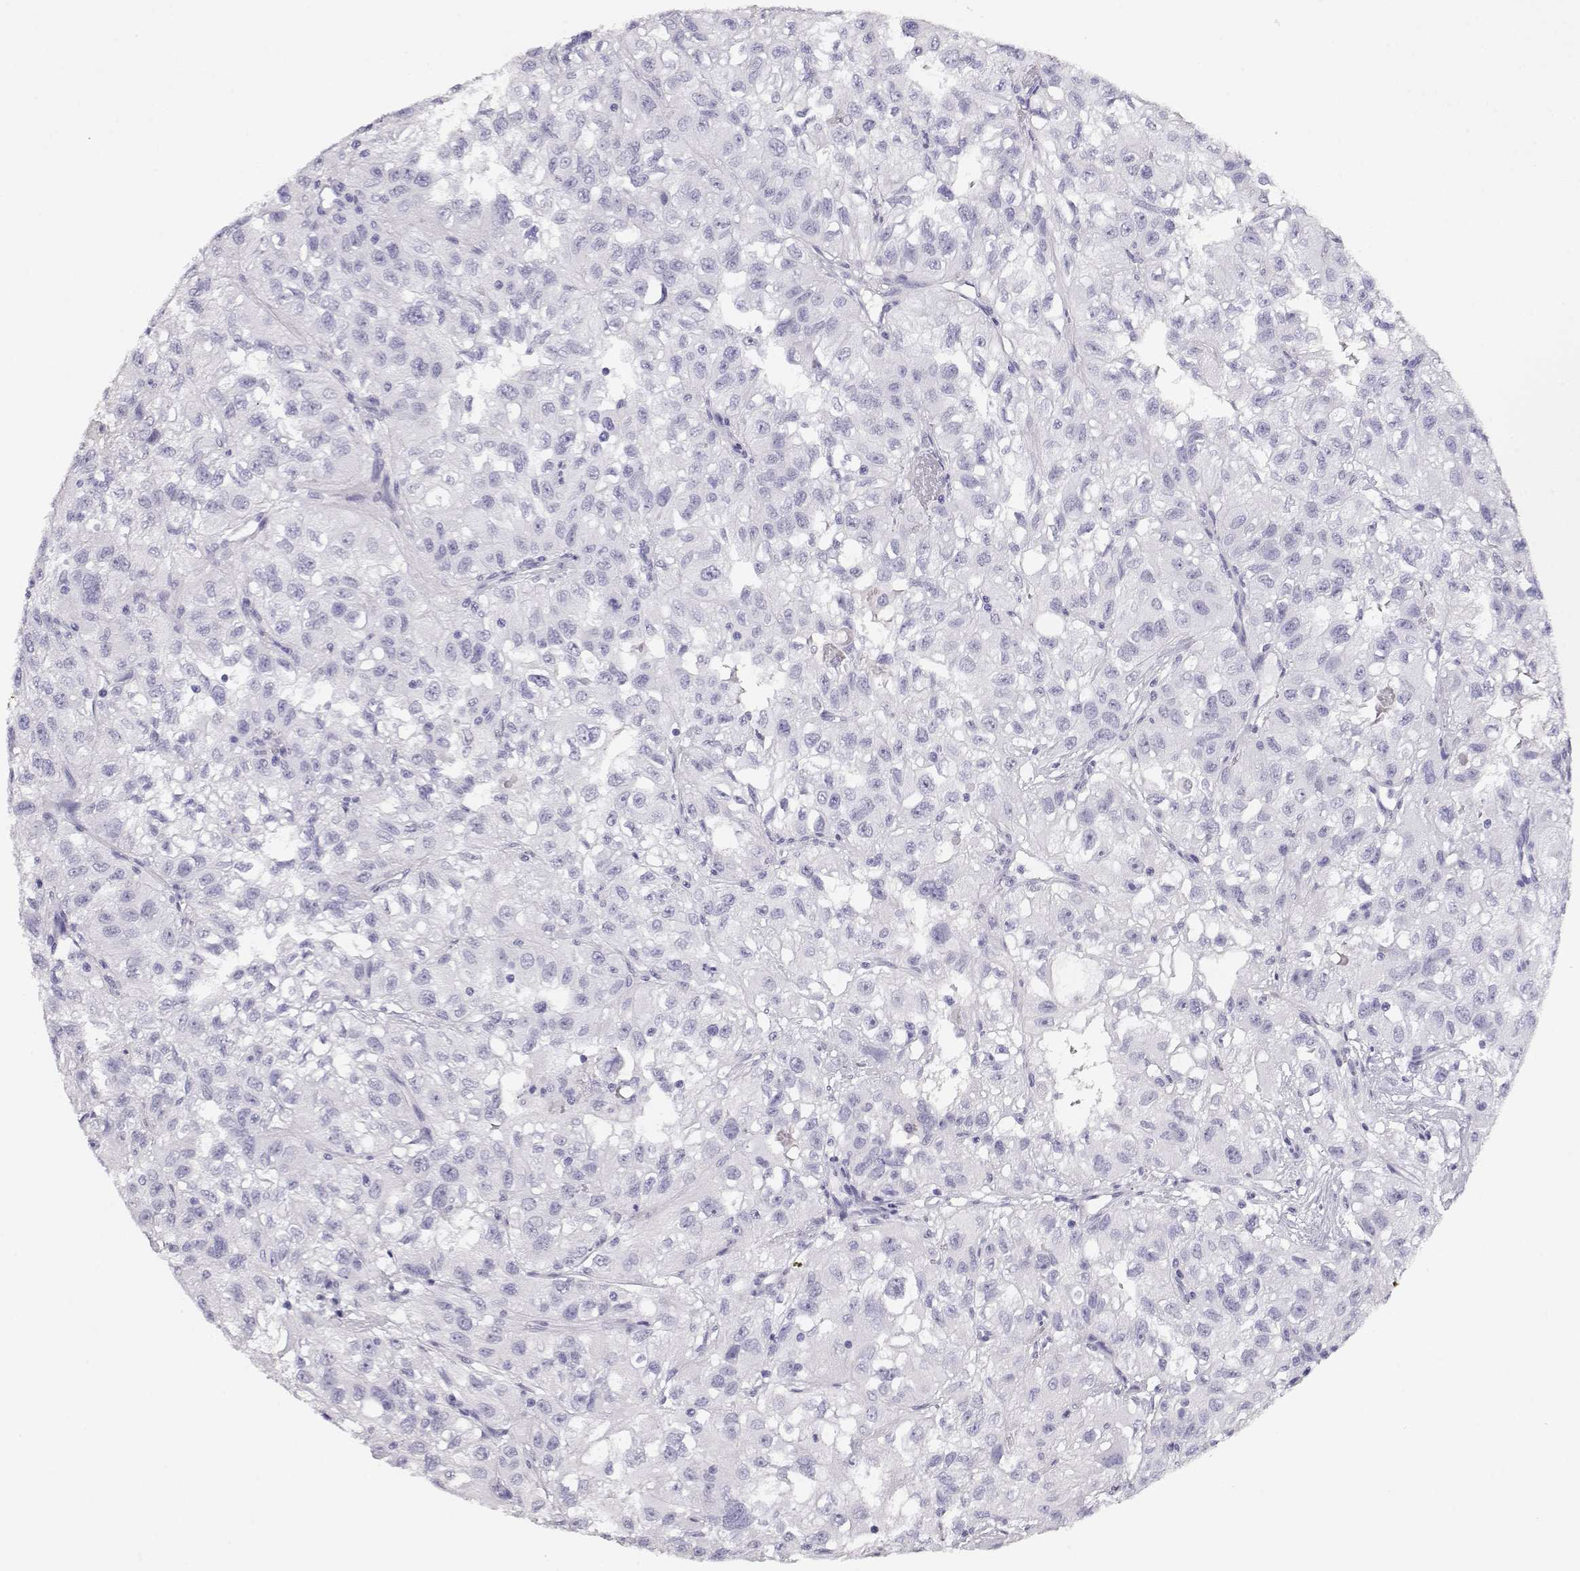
{"staining": {"intensity": "negative", "quantity": "none", "location": "none"}, "tissue": "renal cancer", "cell_type": "Tumor cells", "image_type": "cancer", "snomed": [{"axis": "morphology", "description": "Adenocarcinoma, NOS"}, {"axis": "topography", "description": "Kidney"}], "caption": "Adenocarcinoma (renal) was stained to show a protein in brown. There is no significant expression in tumor cells.", "gene": "MAGEC1", "patient": {"sex": "male", "age": 64}}